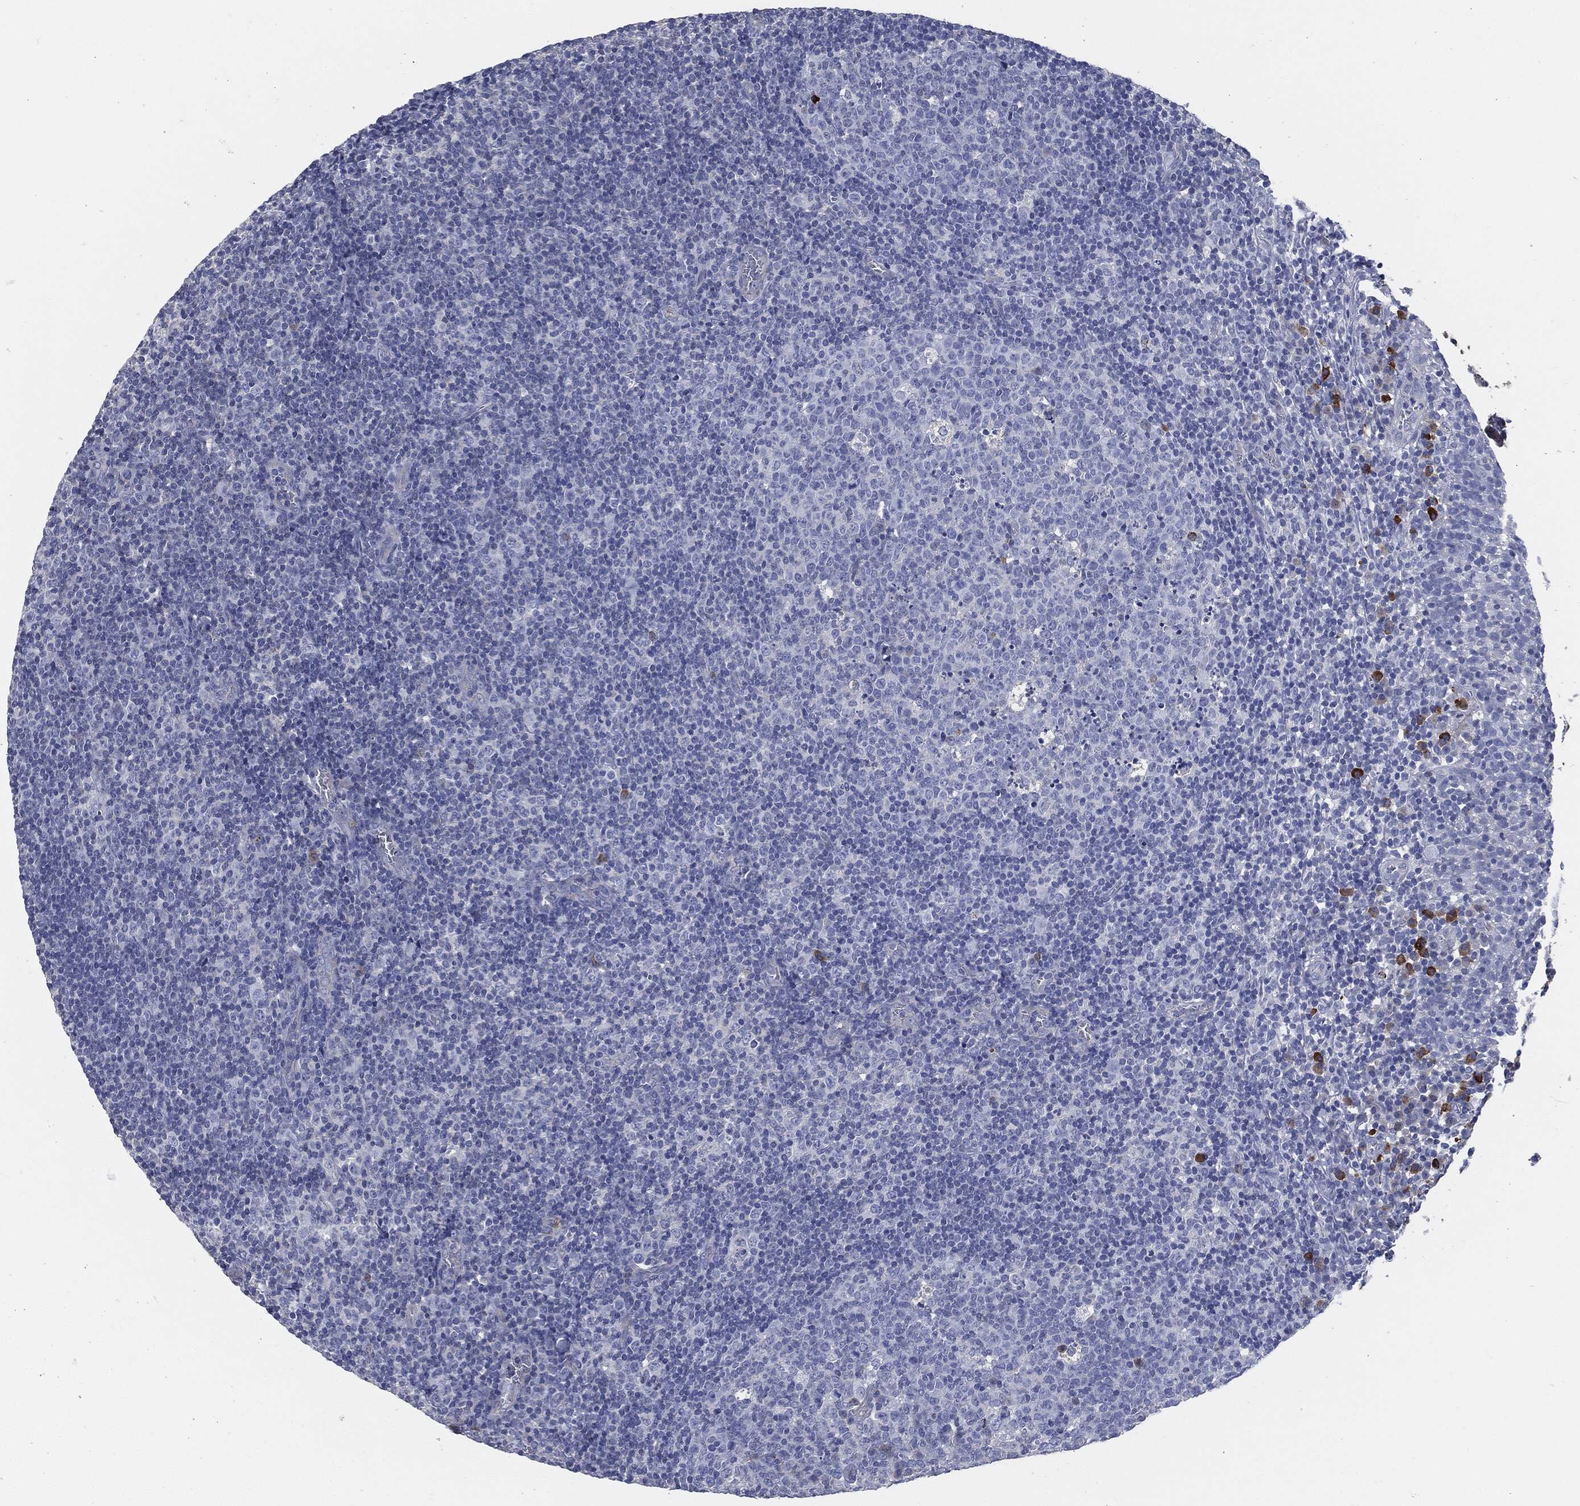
{"staining": {"intensity": "strong", "quantity": "<25%", "location": "cytoplasmic/membranous"}, "tissue": "tonsil", "cell_type": "Germinal center cells", "image_type": "normal", "snomed": [{"axis": "morphology", "description": "Normal tissue, NOS"}, {"axis": "topography", "description": "Tonsil"}], "caption": "Protein expression analysis of unremarkable human tonsil reveals strong cytoplasmic/membranous staining in about <25% of germinal center cells. The staining was performed using DAB (3,3'-diaminobenzidine) to visualize the protein expression in brown, while the nuclei were stained in blue with hematoxylin (Magnification: 20x).", "gene": "CD27", "patient": {"sex": "female", "age": 5}}